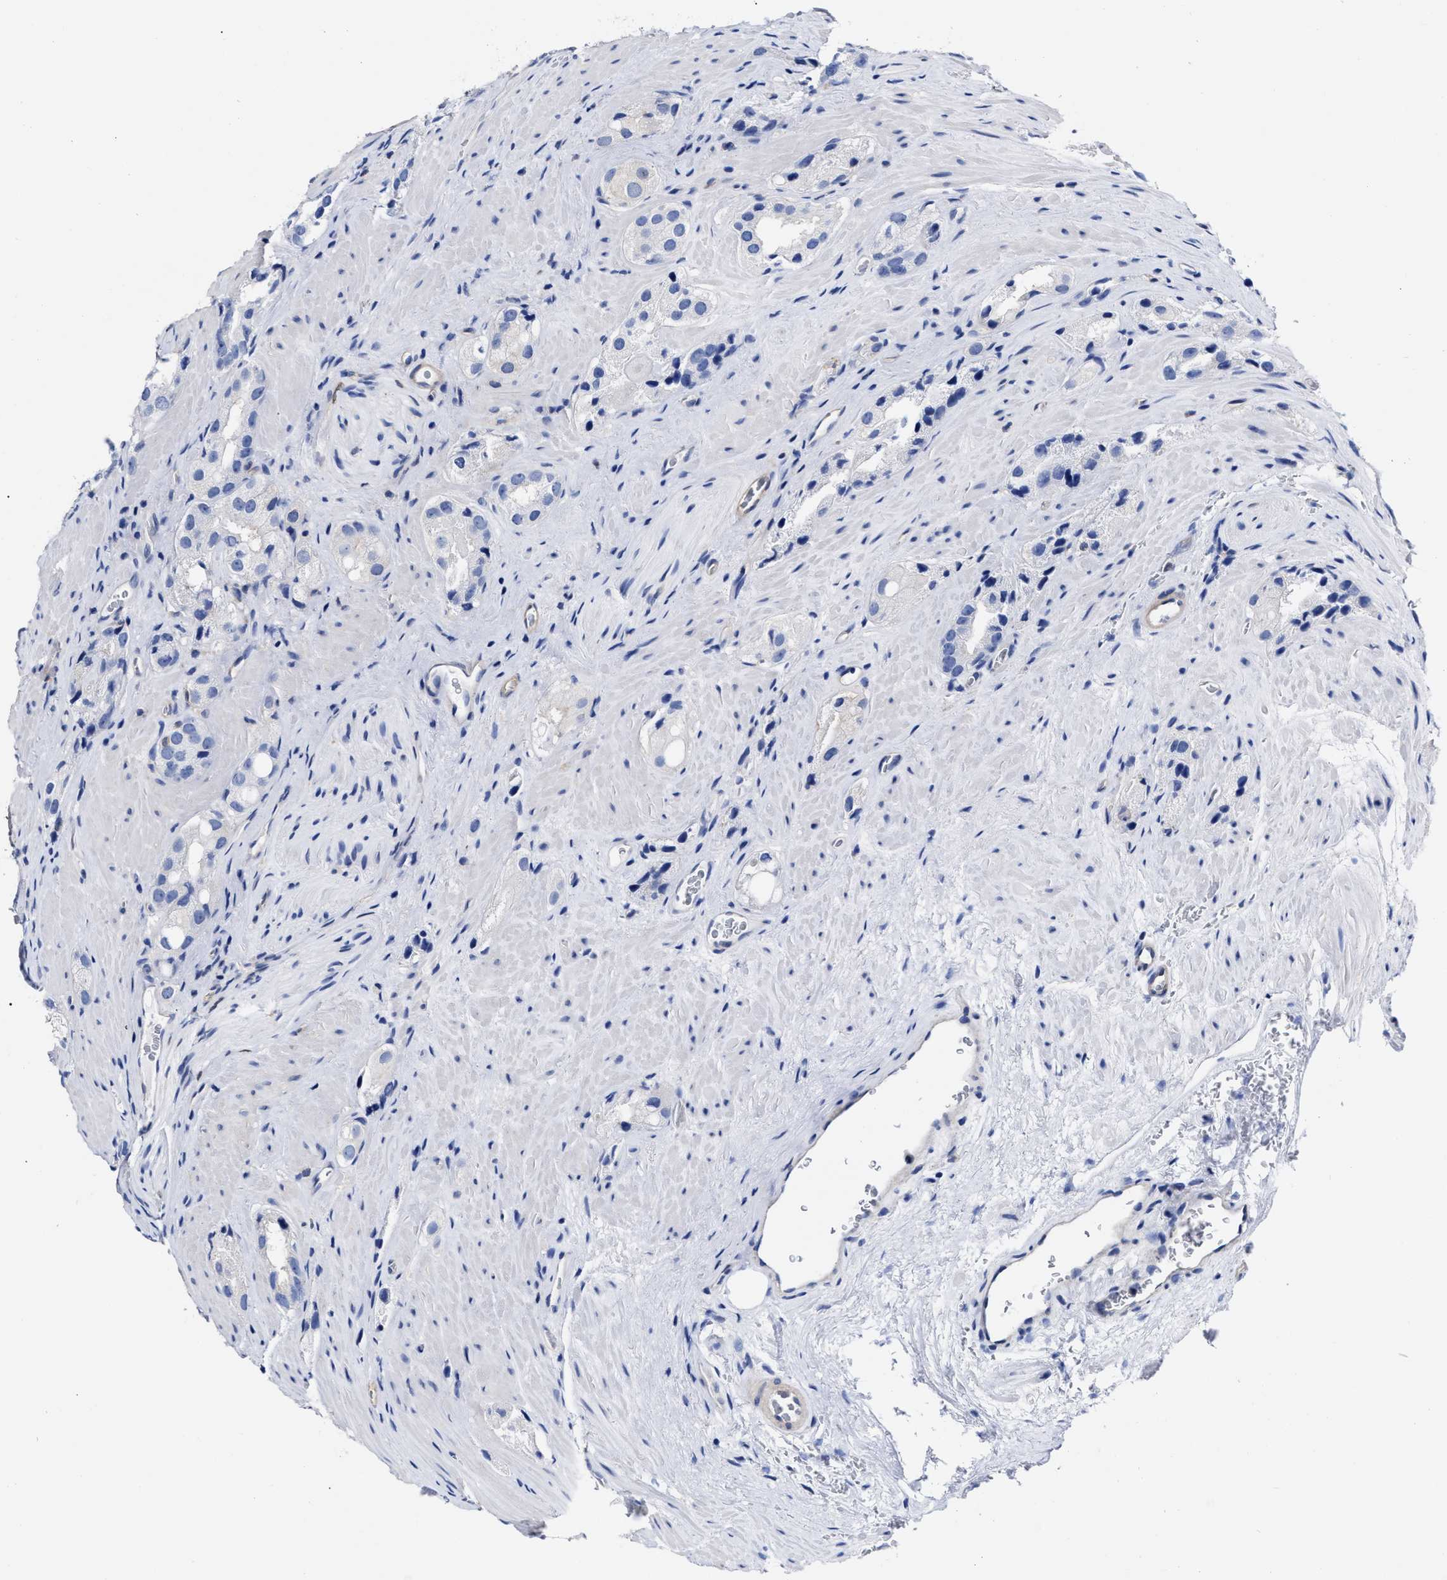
{"staining": {"intensity": "negative", "quantity": "none", "location": "none"}, "tissue": "prostate cancer", "cell_type": "Tumor cells", "image_type": "cancer", "snomed": [{"axis": "morphology", "description": "Adenocarcinoma, High grade"}, {"axis": "topography", "description": "Prostate"}], "caption": "Tumor cells are negative for protein expression in human prostate cancer (high-grade adenocarcinoma). (DAB (3,3'-diaminobenzidine) IHC with hematoxylin counter stain).", "gene": "IRAG2", "patient": {"sex": "male", "age": 63}}